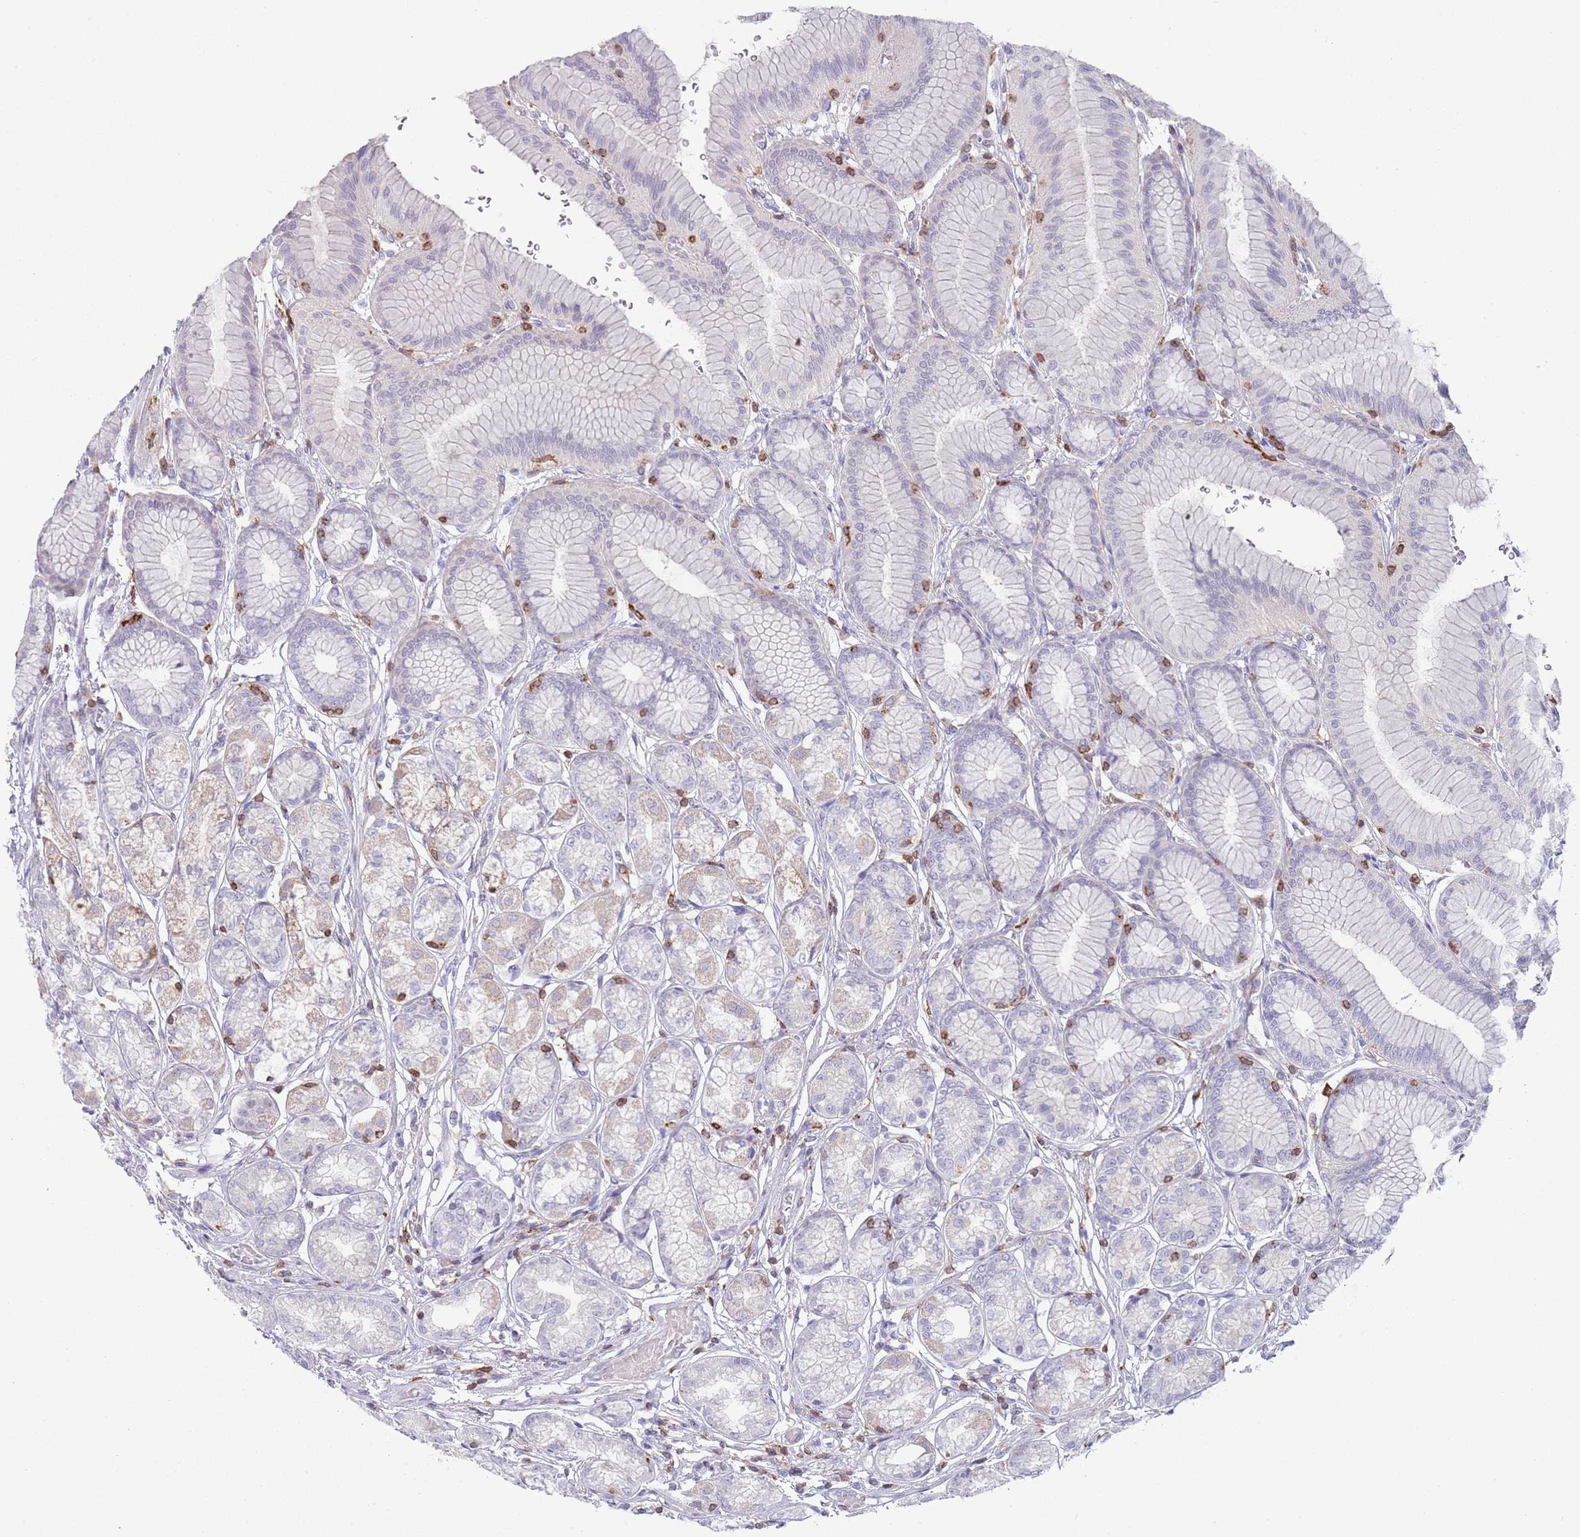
{"staining": {"intensity": "weak", "quantity": "25%-75%", "location": "cytoplasmic/membranous"}, "tissue": "stomach", "cell_type": "Glandular cells", "image_type": "normal", "snomed": [{"axis": "morphology", "description": "Normal tissue, NOS"}, {"axis": "morphology", "description": "Adenocarcinoma, NOS"}, {"axis": "morphology", "description": "Adenocarcinoma, High grade"}, {"axis": "topography", "description": "Stomach, upper"}, {"axis": "topography", "description": "Stomach"}], "caption": "DAB immunohistochemical staining of normal human stomach displays weak cytoplasmic/membranous protein staining in approximately 25%-75% of glandular cells.", "gene": "LPXN", "patient": {"sex": "female", "age": 65}}